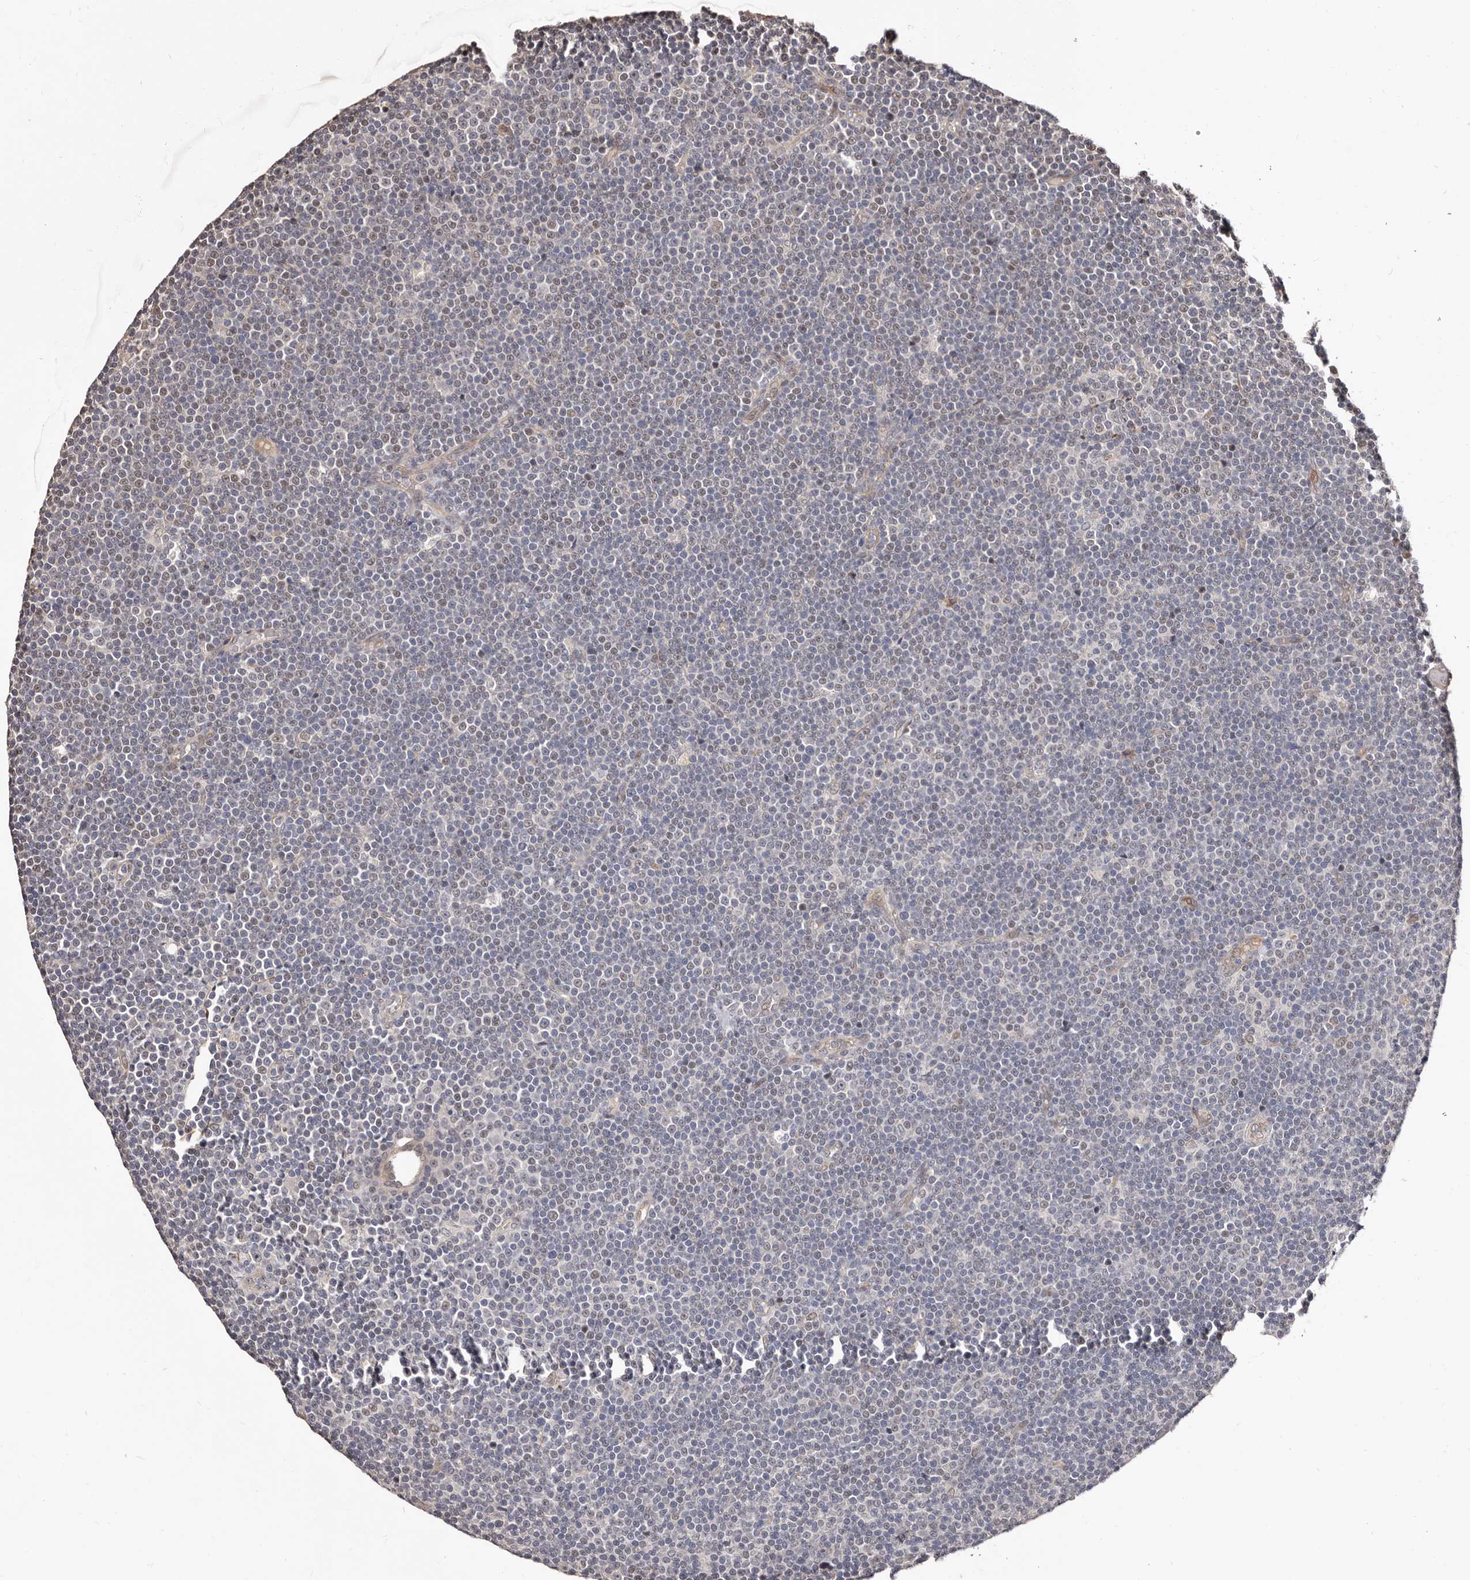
{"staining": {"intensity": "negative", "quantity": "none", "location": "none"}, "tissue": "lymphoma", "cell_type": "Tumor cells", "image_type": "cancer", "snomed": [{"axis": "morphology", "description": "Malignant lymphoma, non-Hodgkin's type, Low grade"}, {"axis": "topography", "description": "Lymph node"}], "caption": "There is no significant staining in tumor cells of lymphoma. (Brightfield microscopy of DAB immunohistochemistry (IHC) at high magnification).", "gene": "TRIP13", "patient": {"sex": "female", "age": 67}}